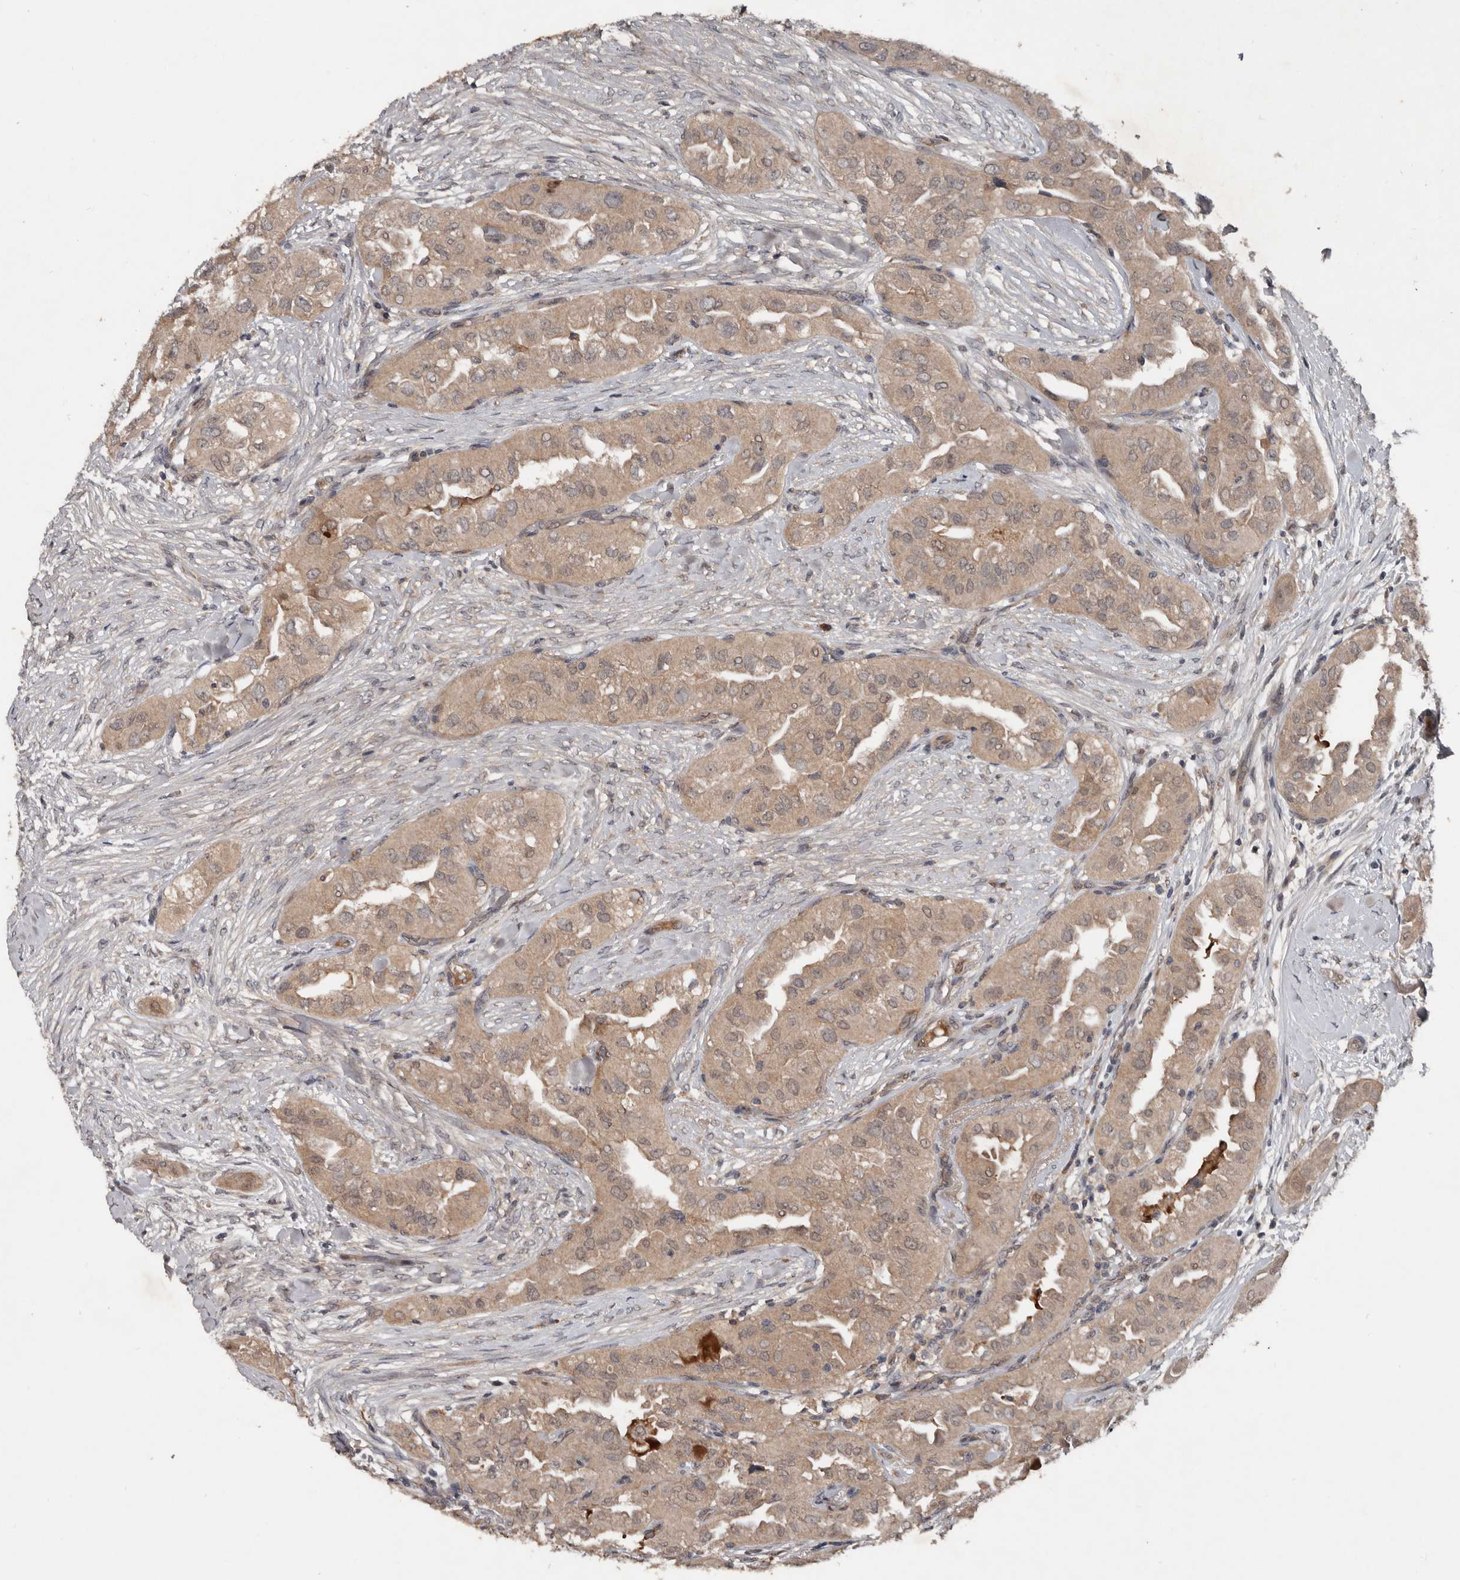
{"staining": {"intensity": "weak", "quantity": ">75%", "location": "cytoplasmic/membranous"}, "tissue": "thyroid cancer", "cell_type": "Tumor cells", "image_type": "cancer", "snomed": [{"axis": "morphology", "description": "Papillary adenocarcinoma, NOS"}, {"axis": "topography", "description": "Thyroid gland"}], "caption": "Thyroid papillary adenocarcinoma stained with immunohistochemistry (IHC) displays weak cytoplasmic/membranous staining in approximately >75% of tumor cells.", "gene": "DNAJB4", "patient": {"sex": "female", "age": 59}}